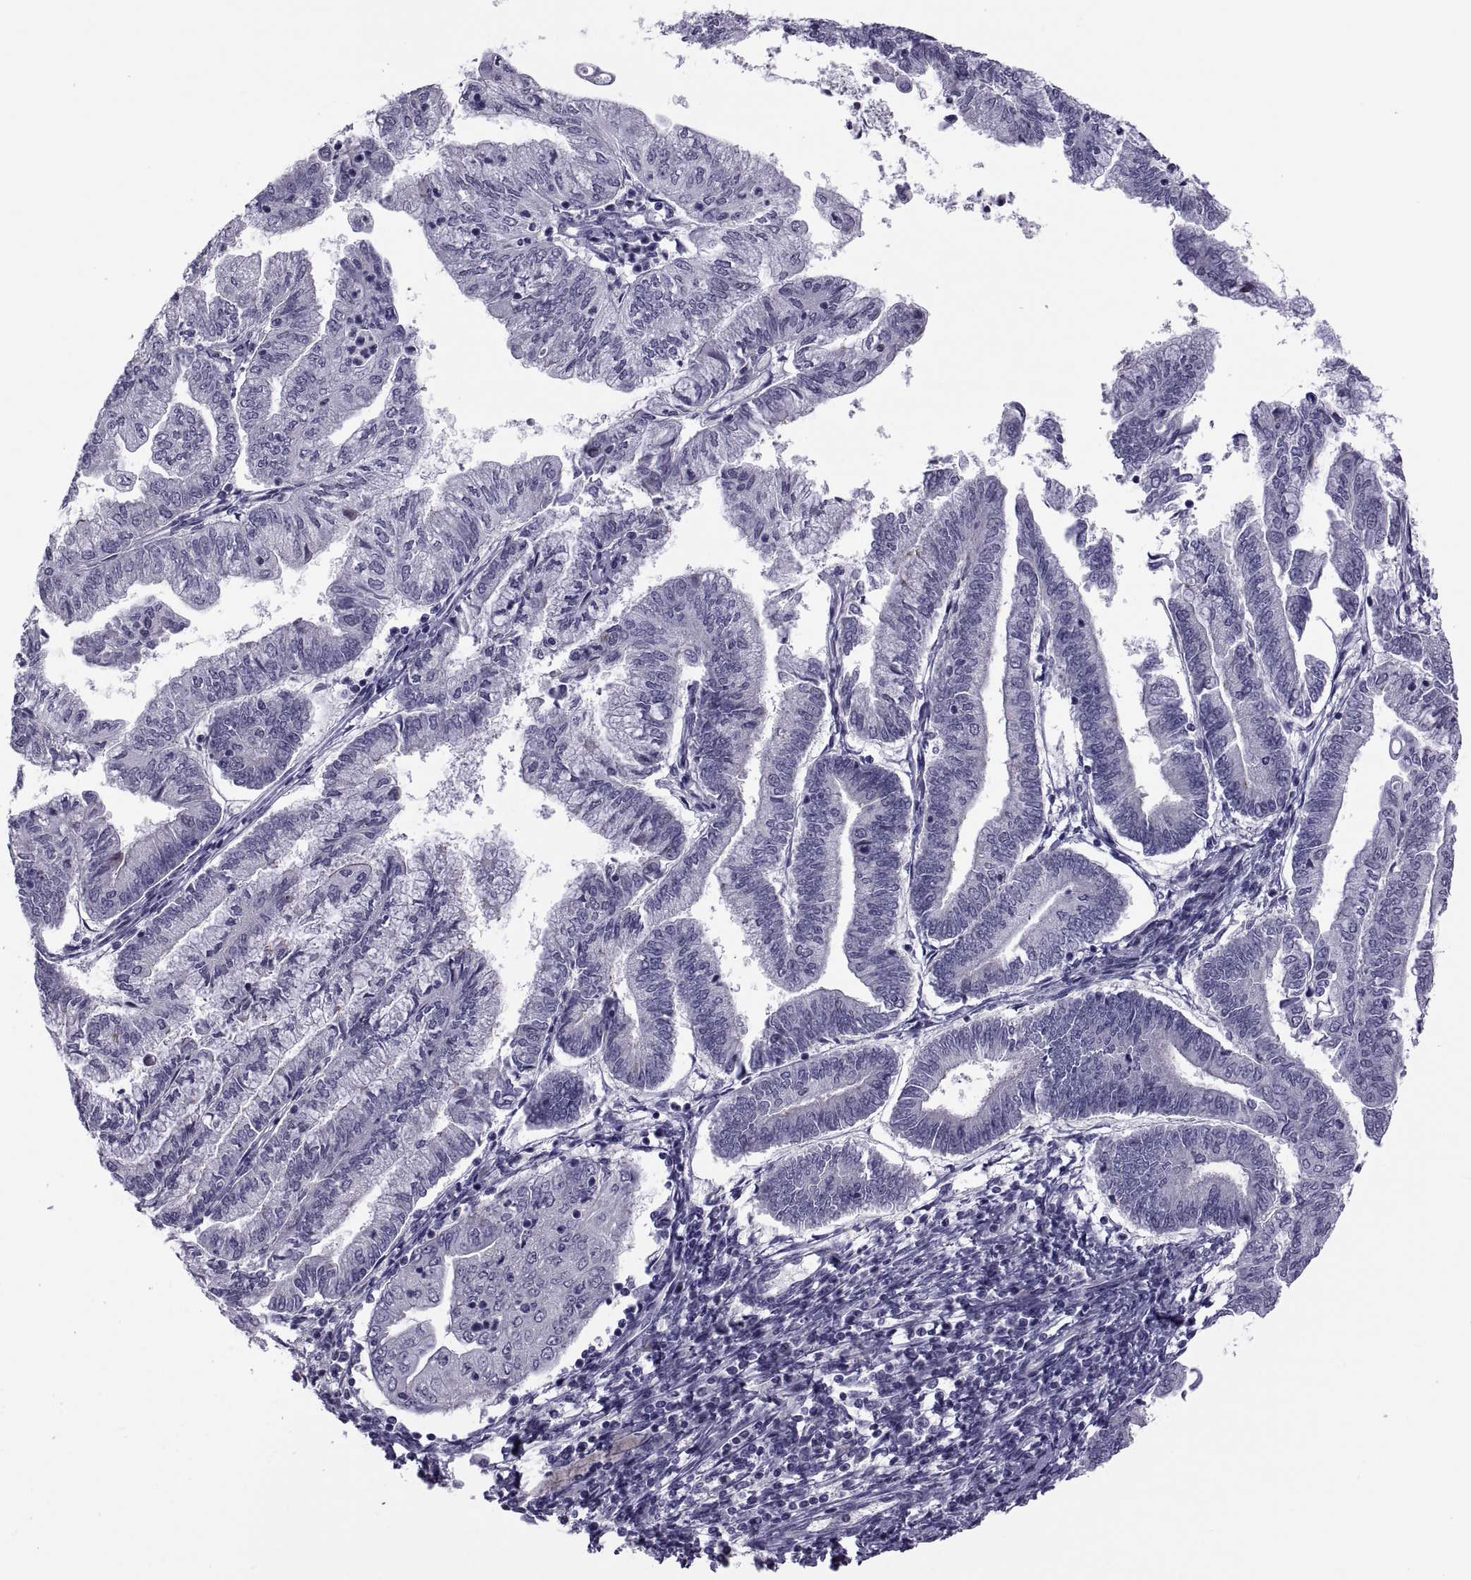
{"staining": {"intensity": "negative", "quantity": "none", "location": "none"}, "tissue": "endometrial cancer", "cell_type": "Tumor cells", "image_type": "cancer", "snomed": [{"axis": "morphology", "description": "Adenocarcinoma, NOS"}, {"axis": "topography", "description": "Endometrium"}], "caption": "Tumor cells are negative for brown protein staining in adenocarcinoma (endometrial).", "gene": "TMEM158", "patient": {"sex": "female", "age": 55}}